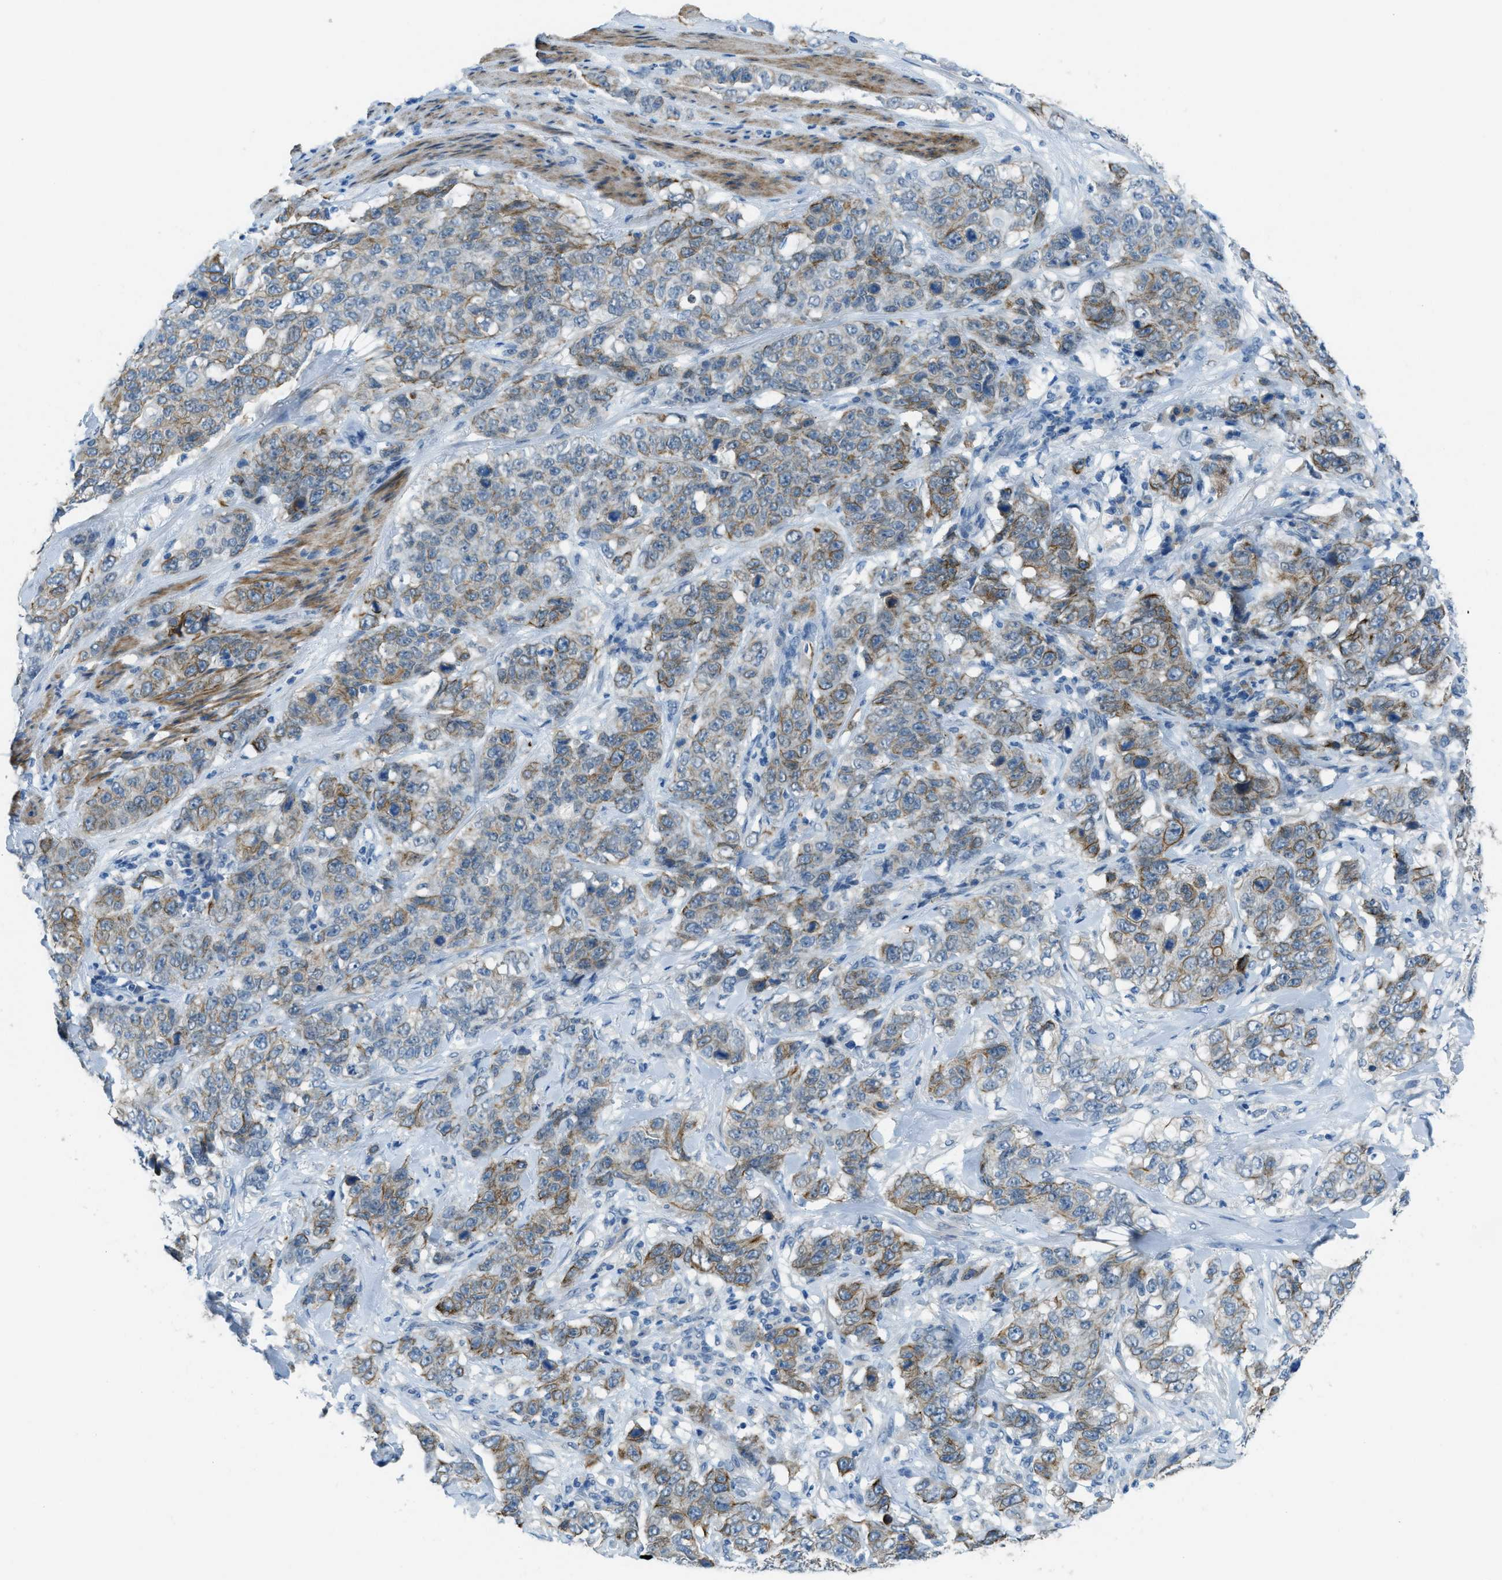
{"staining": {"intensity": "weak", "quantity": "<25%", "location": "cytoplasmic/membranous"}, "tissue": "stomach cancer", "cell_type": "Tumor cells", "image_type": "cancer", "snomed": [{"axis": "morphology", "description": "Adenocarcinoma, NOS"}, {"axis": "topography", "description": "Stomach"}], "caption": "DAB (3,3'-diaminobenzidine) immunohistochemical staining of stomach adenocarcinoma reveals no significant positivity in tumor cells. (DAB (3,3'-diaminobenzidine) immunohistochemistry (IHC), high magnification).", "gene": "KLHL8", "patient": {"sex": "male", "age": 48}}